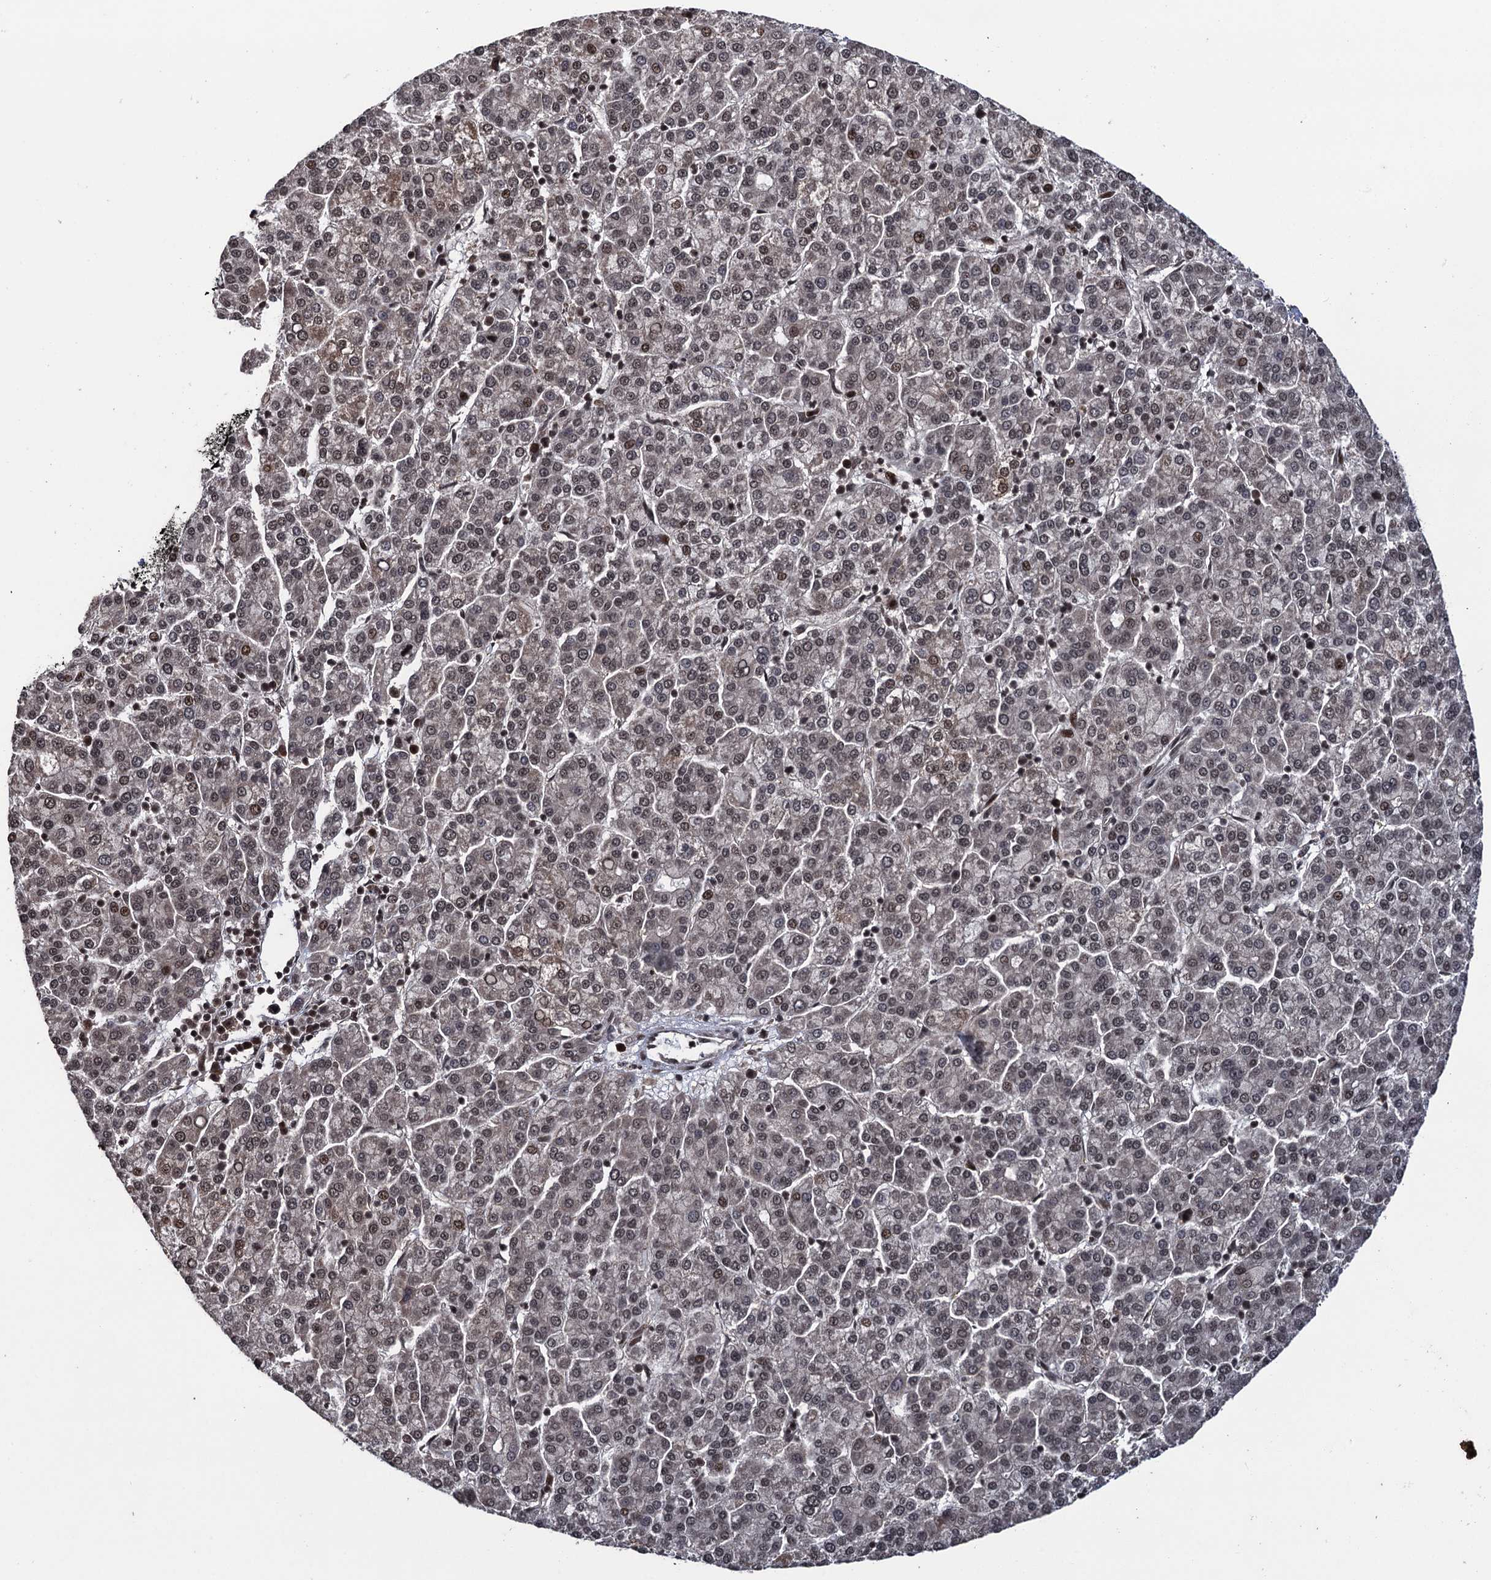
{"staining": {"intensity": "weak", "quantity": ">75%", "location": "nuclear"}, "tissue": "liver cancer", "cell_type": "Tumor cells", "image_type": "cancer", "snomed": [{"axis": "morphology", "description": "Carcinoma, Hepatocellular, NOS"}, {"axis": "topography", "description": "Liver"}], "caption": "Protein staining of liver cancer (hepatocellular carcinoma) tissue exhibits weak nuclear expression in about >75% of tumor cells.", "gene": "ZNF169", "patient": {"sex": "female", "age": 58}}